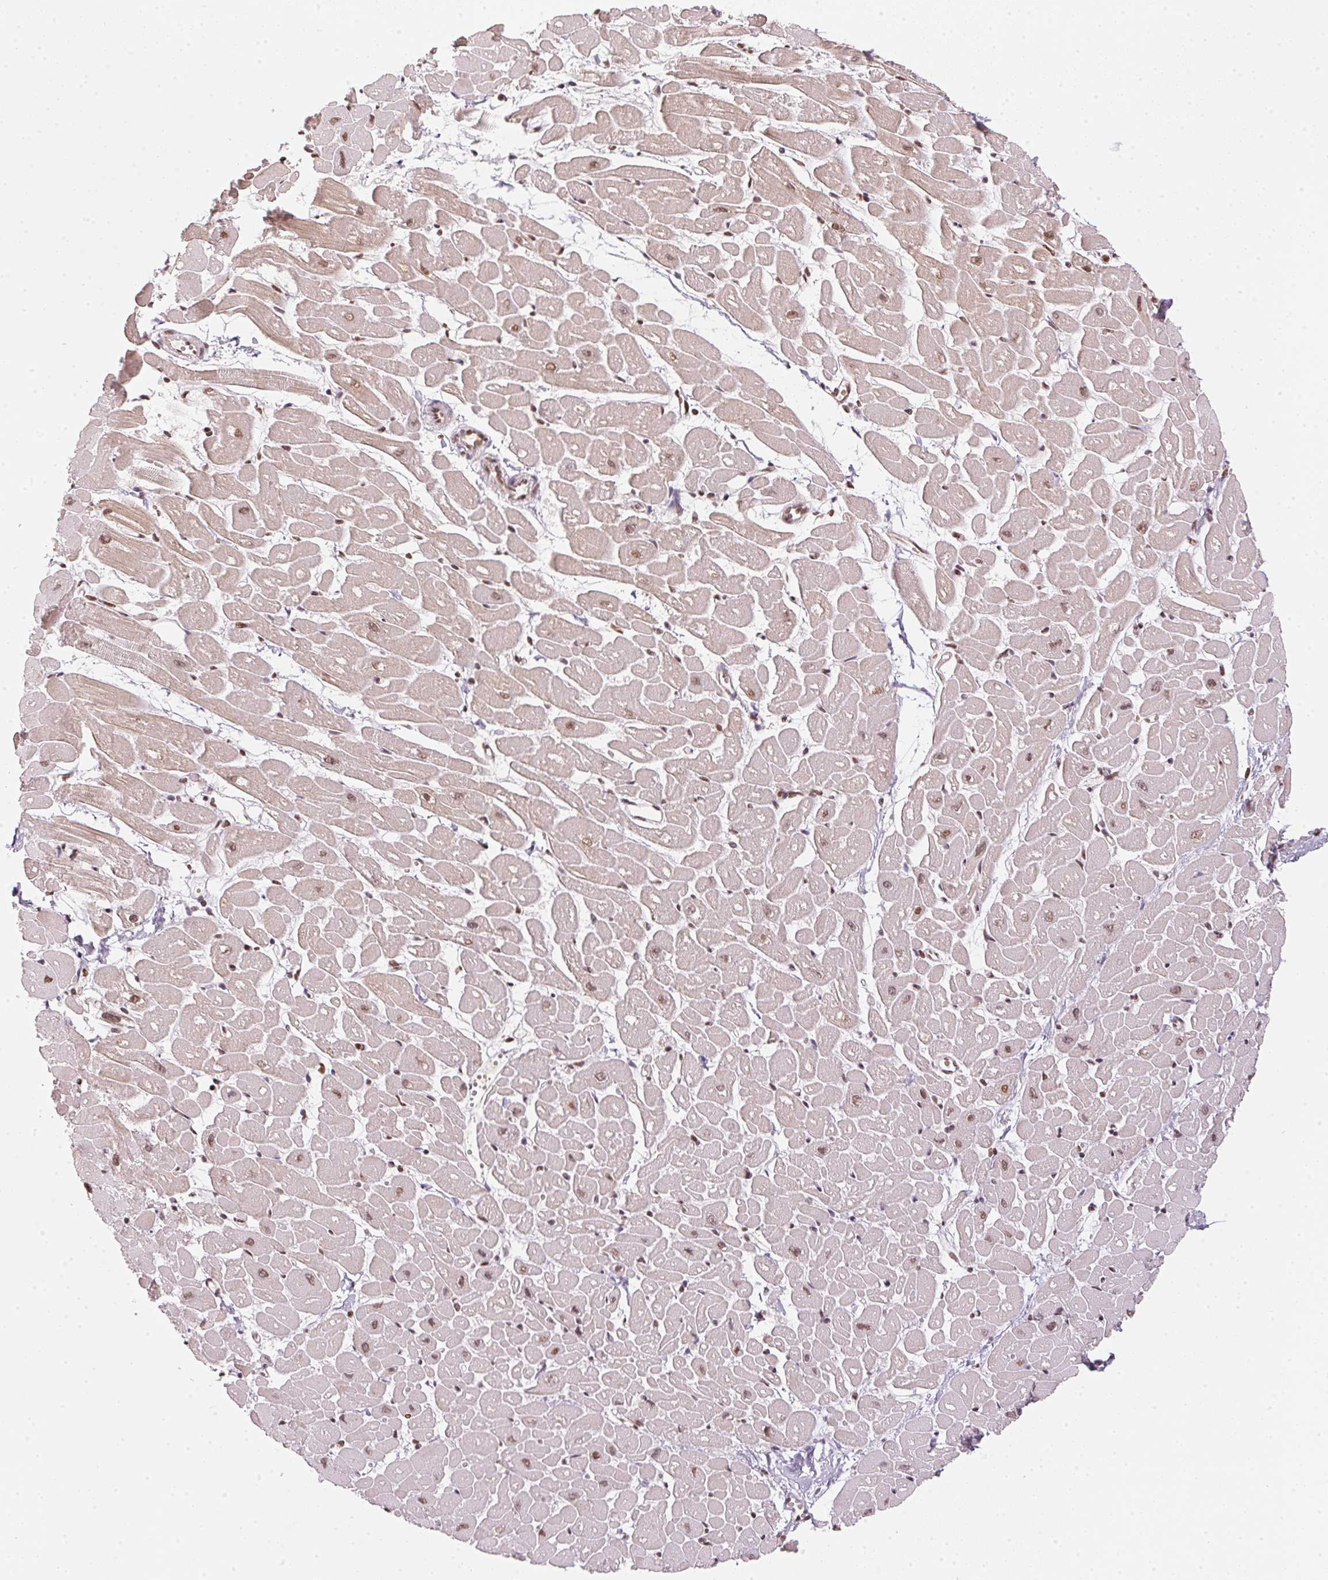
{"staining": {"intensity": "moderate", "quantity": "25%-75%", "location": "cytoplasmic/membranous,nuclear"}, "tissue": "heart muscle", "cell_type": "Cardiomyocytes", "image_type": "normal", "snomed": [{"axis": "morphology", "description": "Normal tissue, NOS"}, {"axis": "topography", "description": "Heart"}], "caption": "The image demonstrates staining of benign heart muscle, revealing moderate cytoplasmic/membranous,nuclear protein expression (brown color) within cardiomyocytes.", "gene": "KAT6A", "patient": {"sex": "male", "age": 57}}